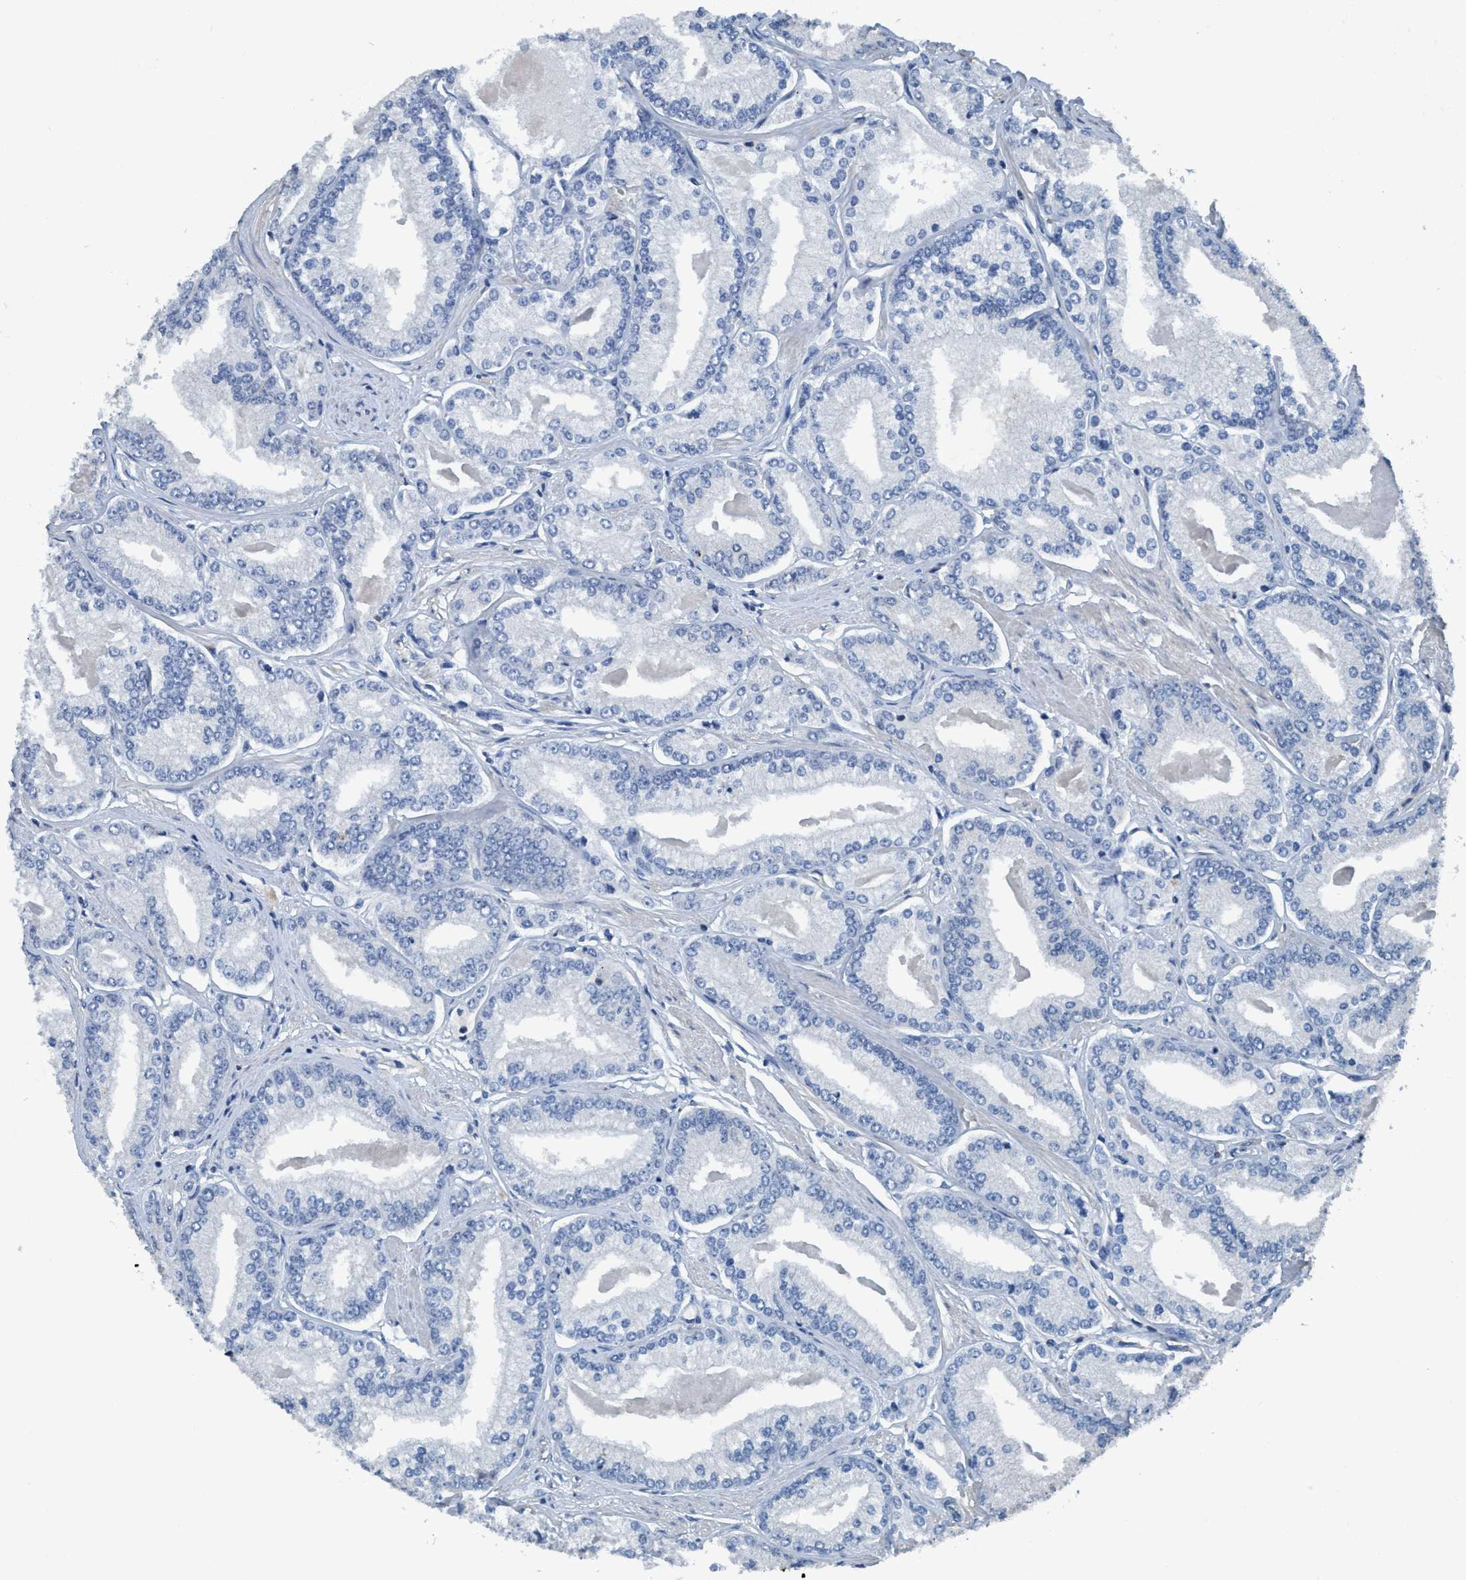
{"staining": {"intensity": "negative", "quantity": "none", "location": "none"}, "tissue": "prostate cancer", "cell_type": "Tumor cells", "image_type": "cancer", "snomed": [{"axis": "morphology", "description": "Adenocarcinoma, Low grade"}, {"axis": "topography", "description": "Prostate"}], "caption": "Human low-grade adenocarcinoma (prostate) stained for a protein using IHC displays no expression in tumor cells.", "gene": "ANKFN1", "patient": {"sex": "male", "age": 52}}